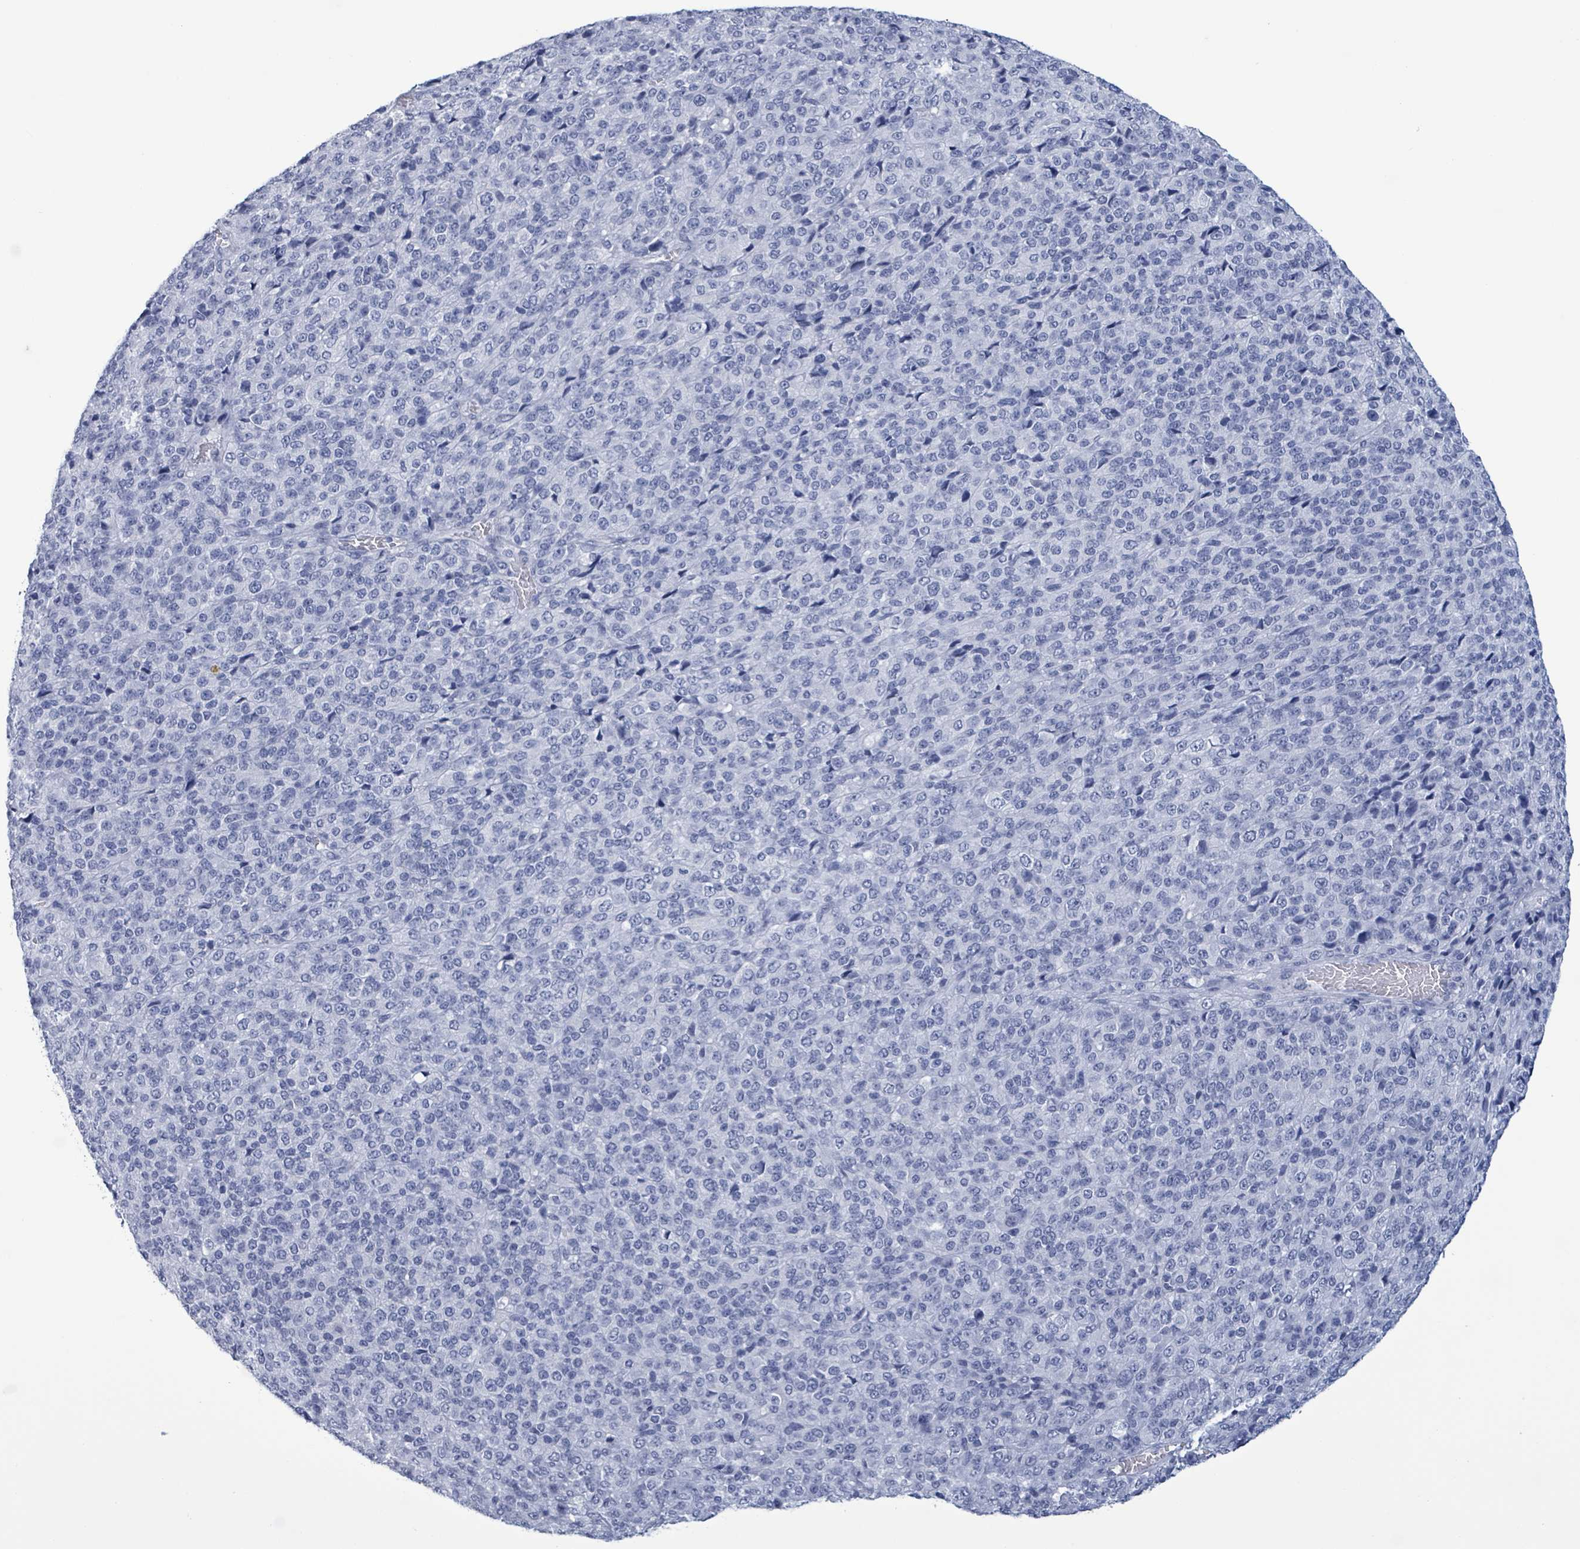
{"staining": {"intensity": "negative", "quantity": "none", "location": "none"}, "tissue": "melanoma", "cell_type": "Tumor cells", "image_type": "cancer", "snomed": [{"axis": "morphology", "description": "Malignant melanoma, Metastatic site"}, {"axis": "topography", "description": "Brain"}], "caption": "The photomicrograph demonstrates no staining of tumor cells in melanoma.", "gene": "NKX2-1", "patient": {"sex": "female", "age": 56}}